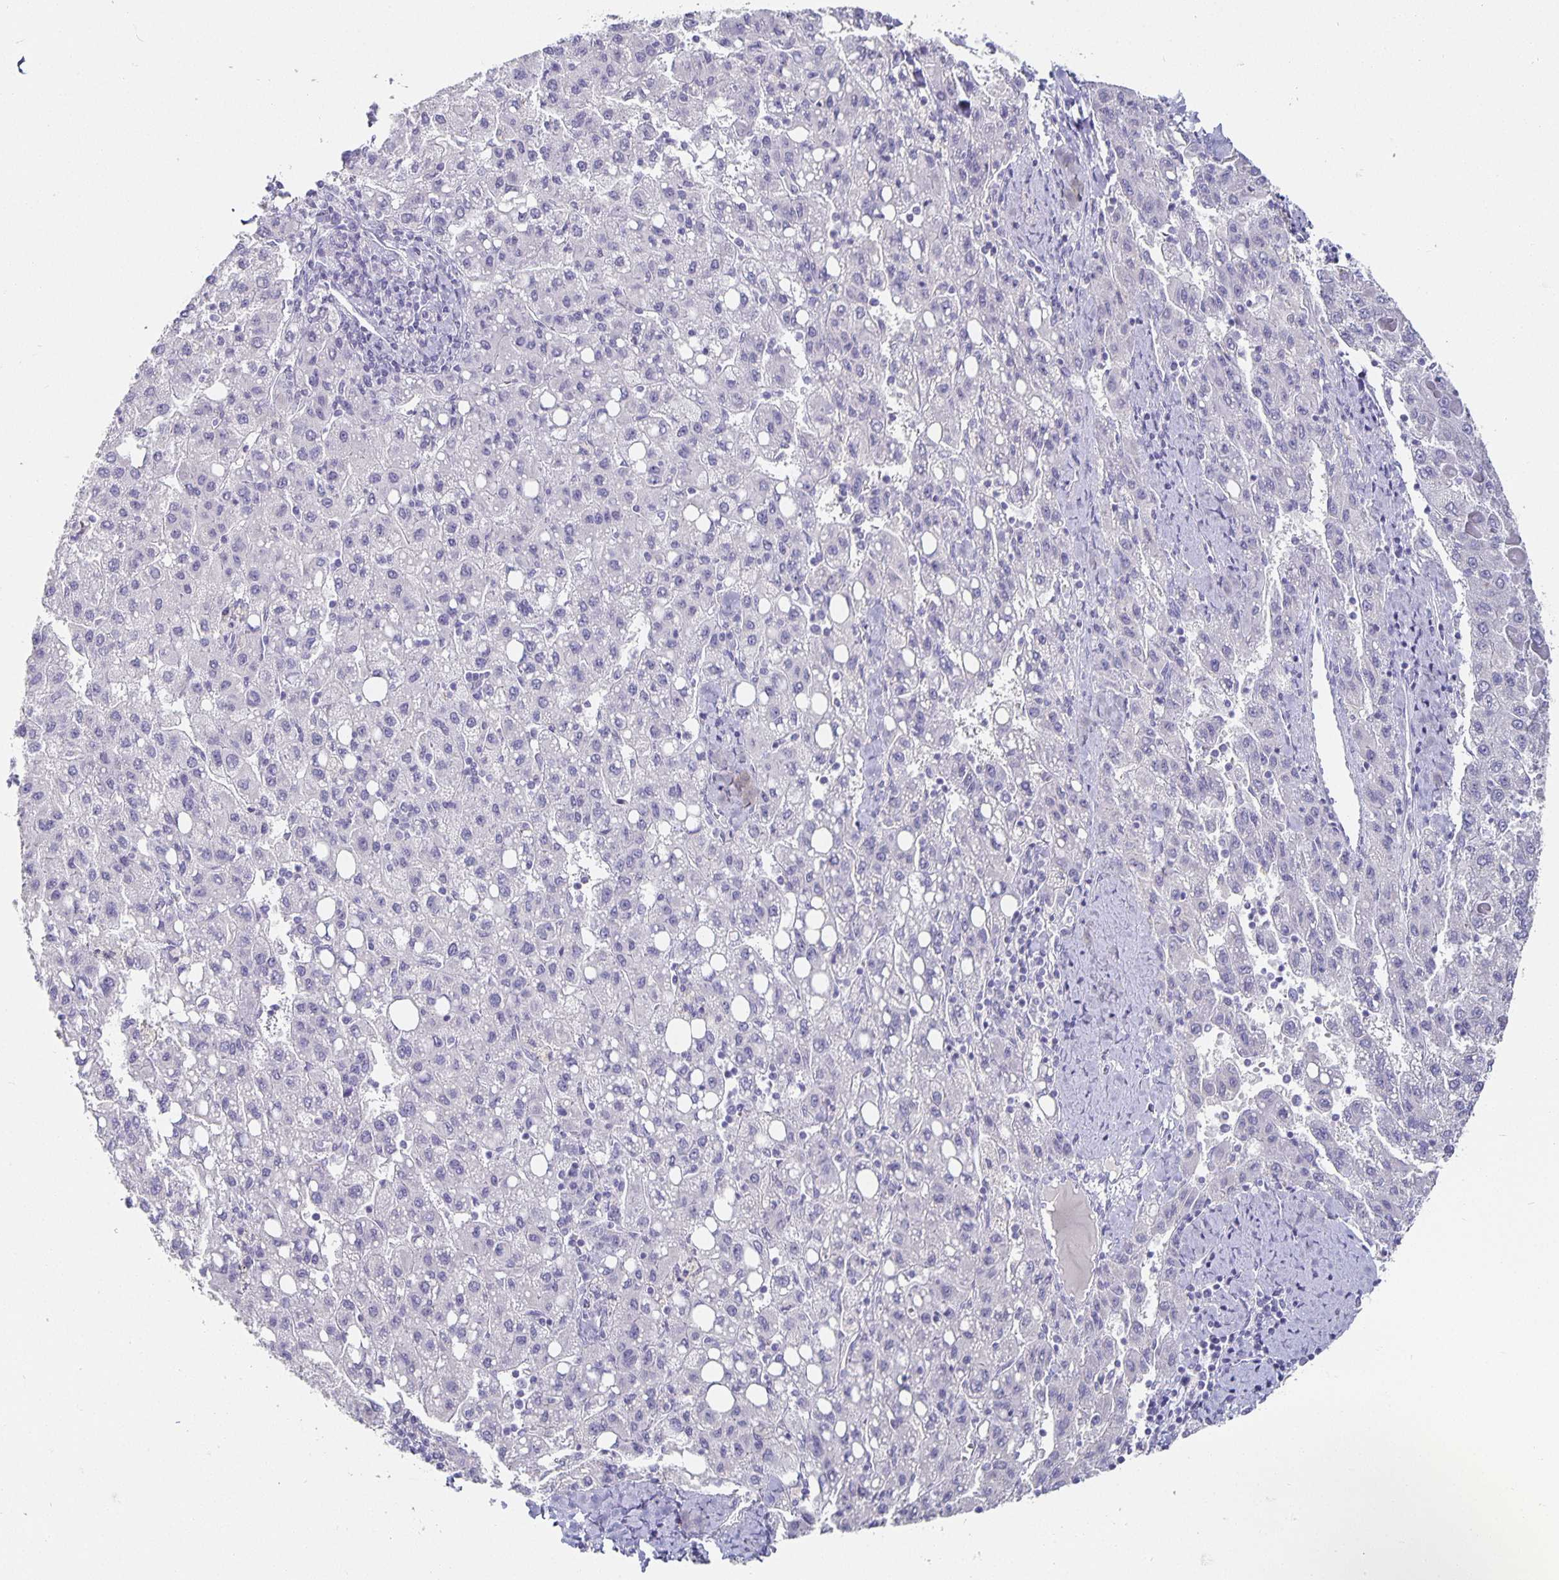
{"staining": {"intensity": "negative", "quantity": "none", "location": "none"}, "tissue": "liver cancer", "cell_type": "Tumor cells", "image_type": "cancer", "snomed": [{"axis": "morphology", "description": "Carcinoma, Hepatocellular, NOS"}, {"axis": "topography", "description": "Liver"}], "caption": "An immunohistochemistry (IHC) photomicrograph of liver cancer (hepatocellular carcinoma) is shown. There is no staining in tumor cells of liver cancer (hepatocellular carcinoma).", "gene": "CHGA", "patient": {"sex": "female", "age": 82}}